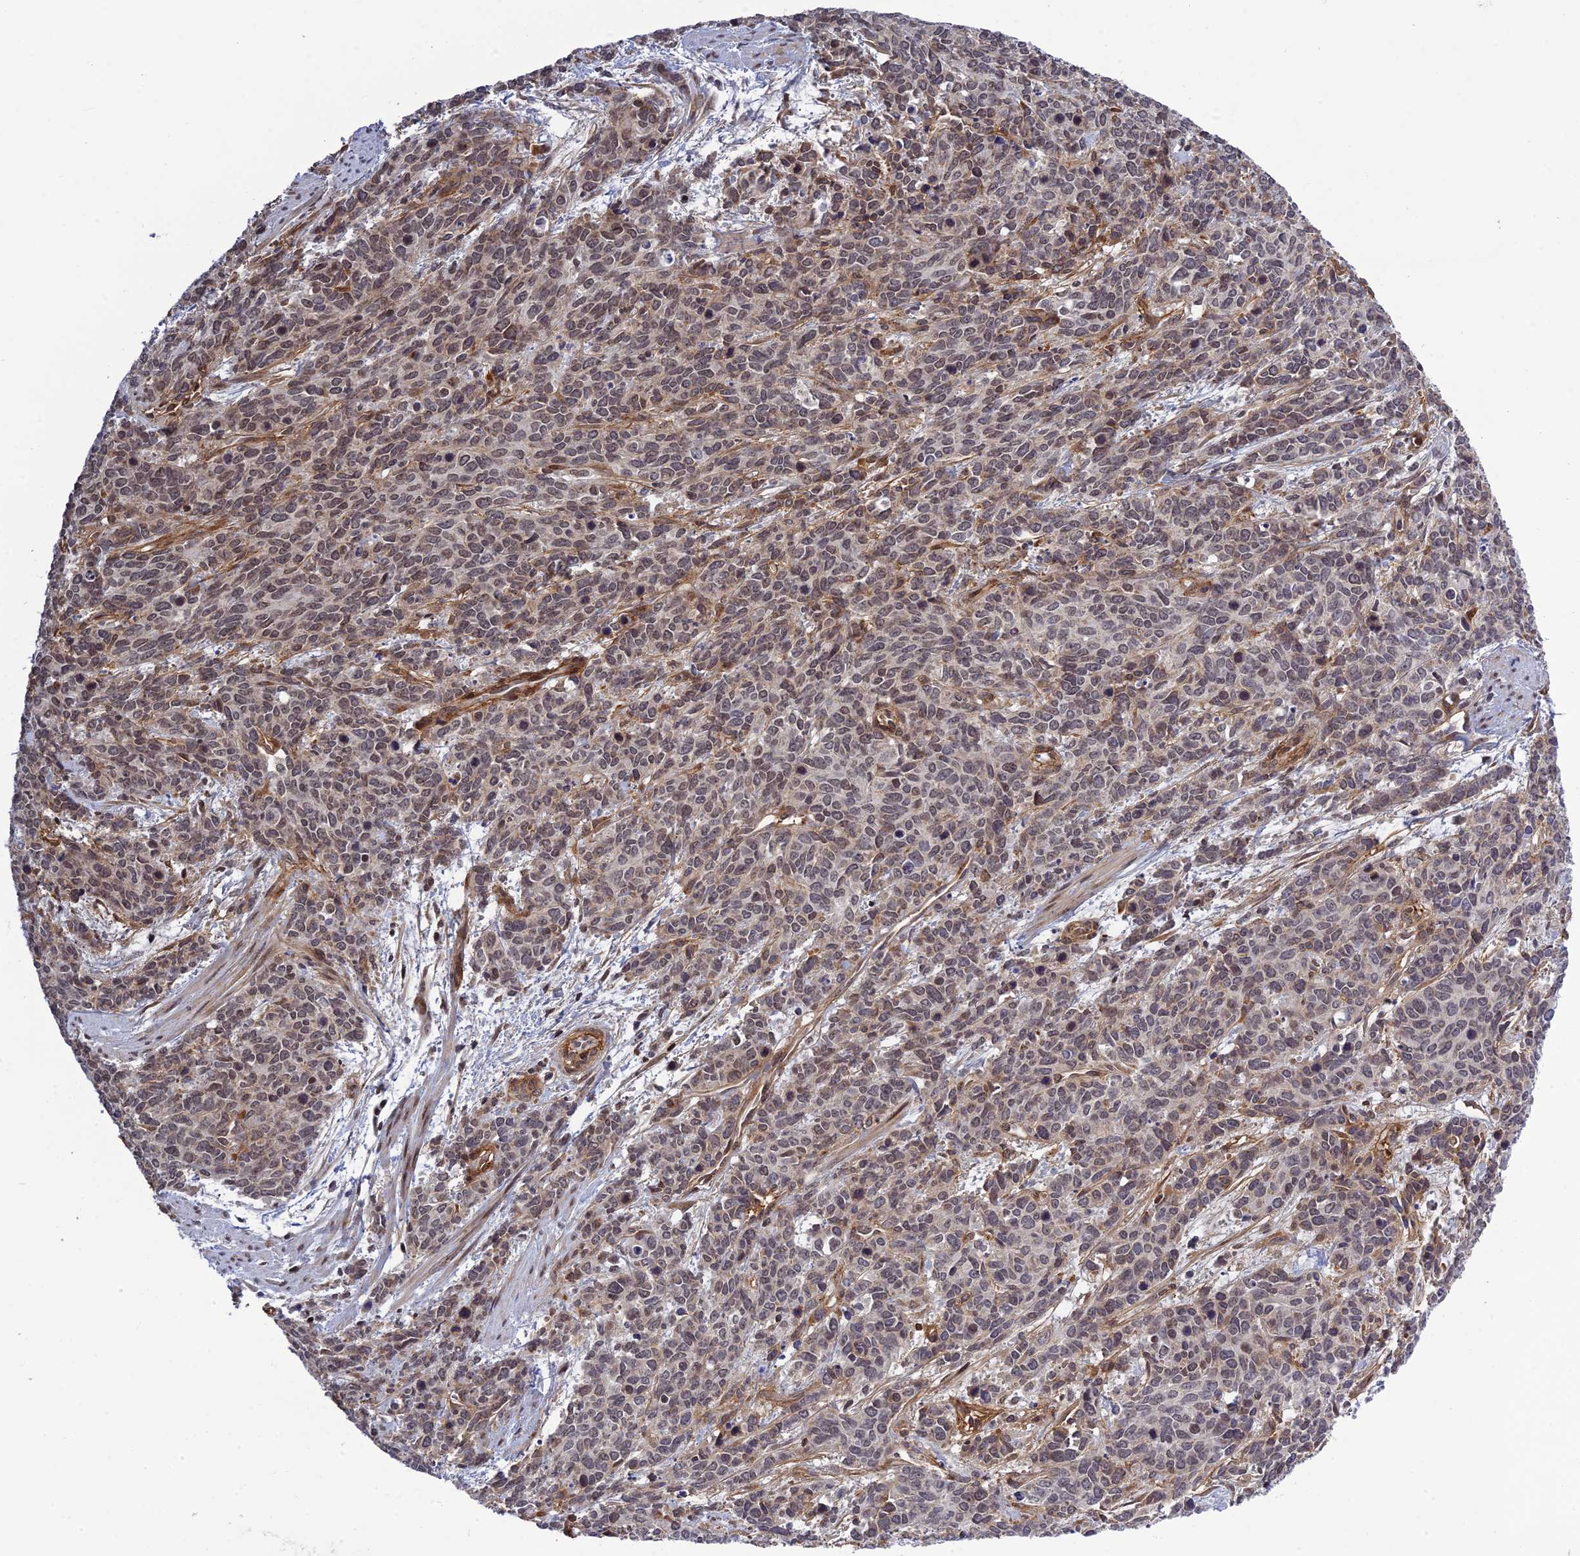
{"staining": {"intensity": "weak", "quantity": ">75%", "location": "nuclear"}, "tissue": "cervical cancer", "cell_type": "Tumor cells", "image_type": "cancer", "snomed": [{"axis": "morphology", "description": "Squamous cell carcinoma, NOS"}, {"axis": "topography", "description": "Cervix"}], "caption": "Squamous cell carcinoma (cervical) stained with a brown dye reveals weak nuclear positive staining in about >75% of tumor cells.", "gene": "REXO1", "patient": {"sex": "female", "age": 60}}